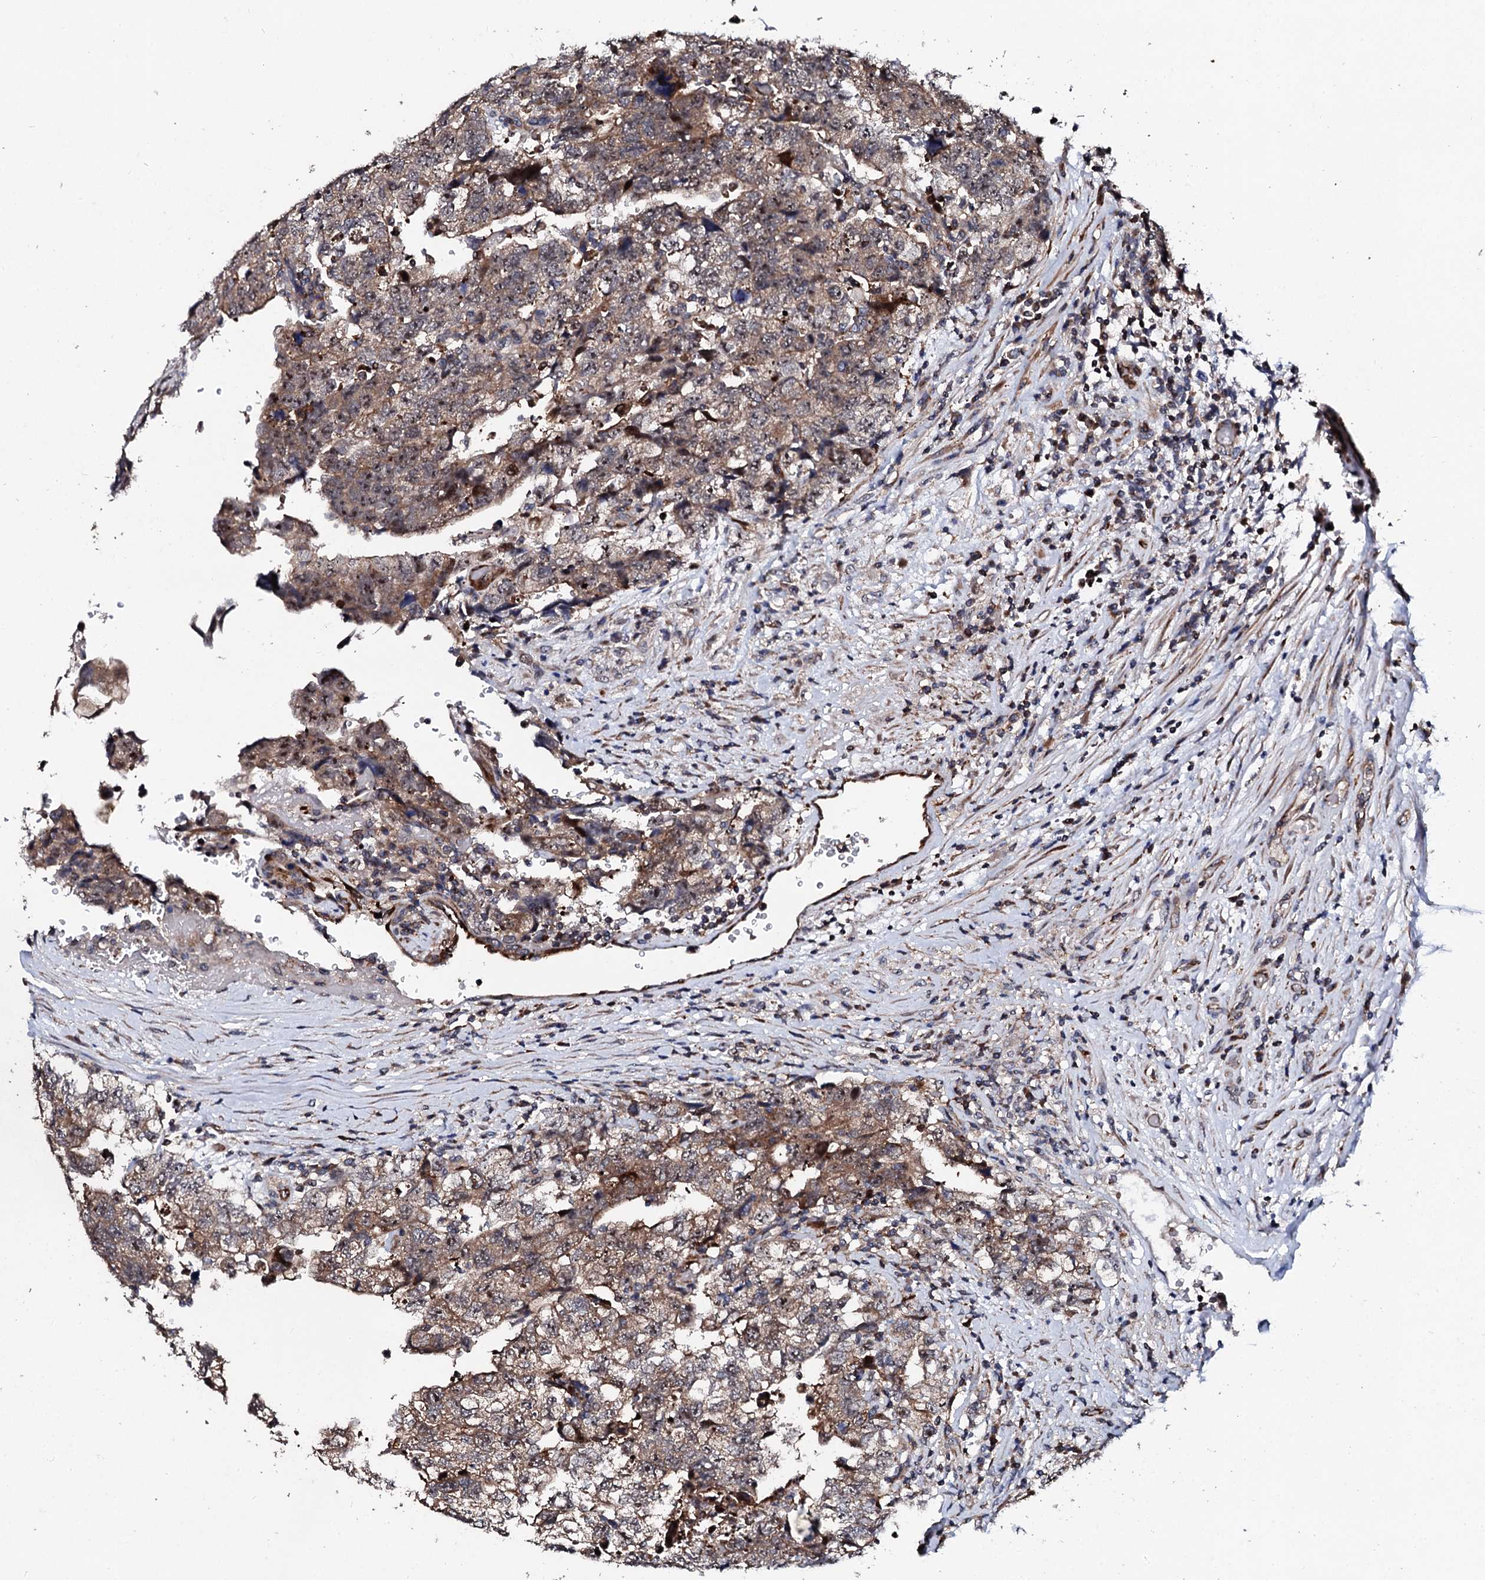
{"staining": {"intensity": "moderate", "quantity": ">75%", "location": "cytoplasmic/membranous,nuclear"}, "tissue": "testis cancer", "cell_type": "Tumor cells", "image_type": "cancer", "snomed": [{"axis": "morphology", "description": "Carcinoma, Embryonal, NOS"}, {"axis": "topography", "description": "Testis"}], "caption": "IHC micrograph of human testis embryonal carcinoma stained for a protein (brown), which displays medium levels of moderate cytoplasmic/membranous and nuclear staining in approximately >75% of tumor cells.", "gene": "GTPBP4", "patient": {"sex": "male", "age": 36}}